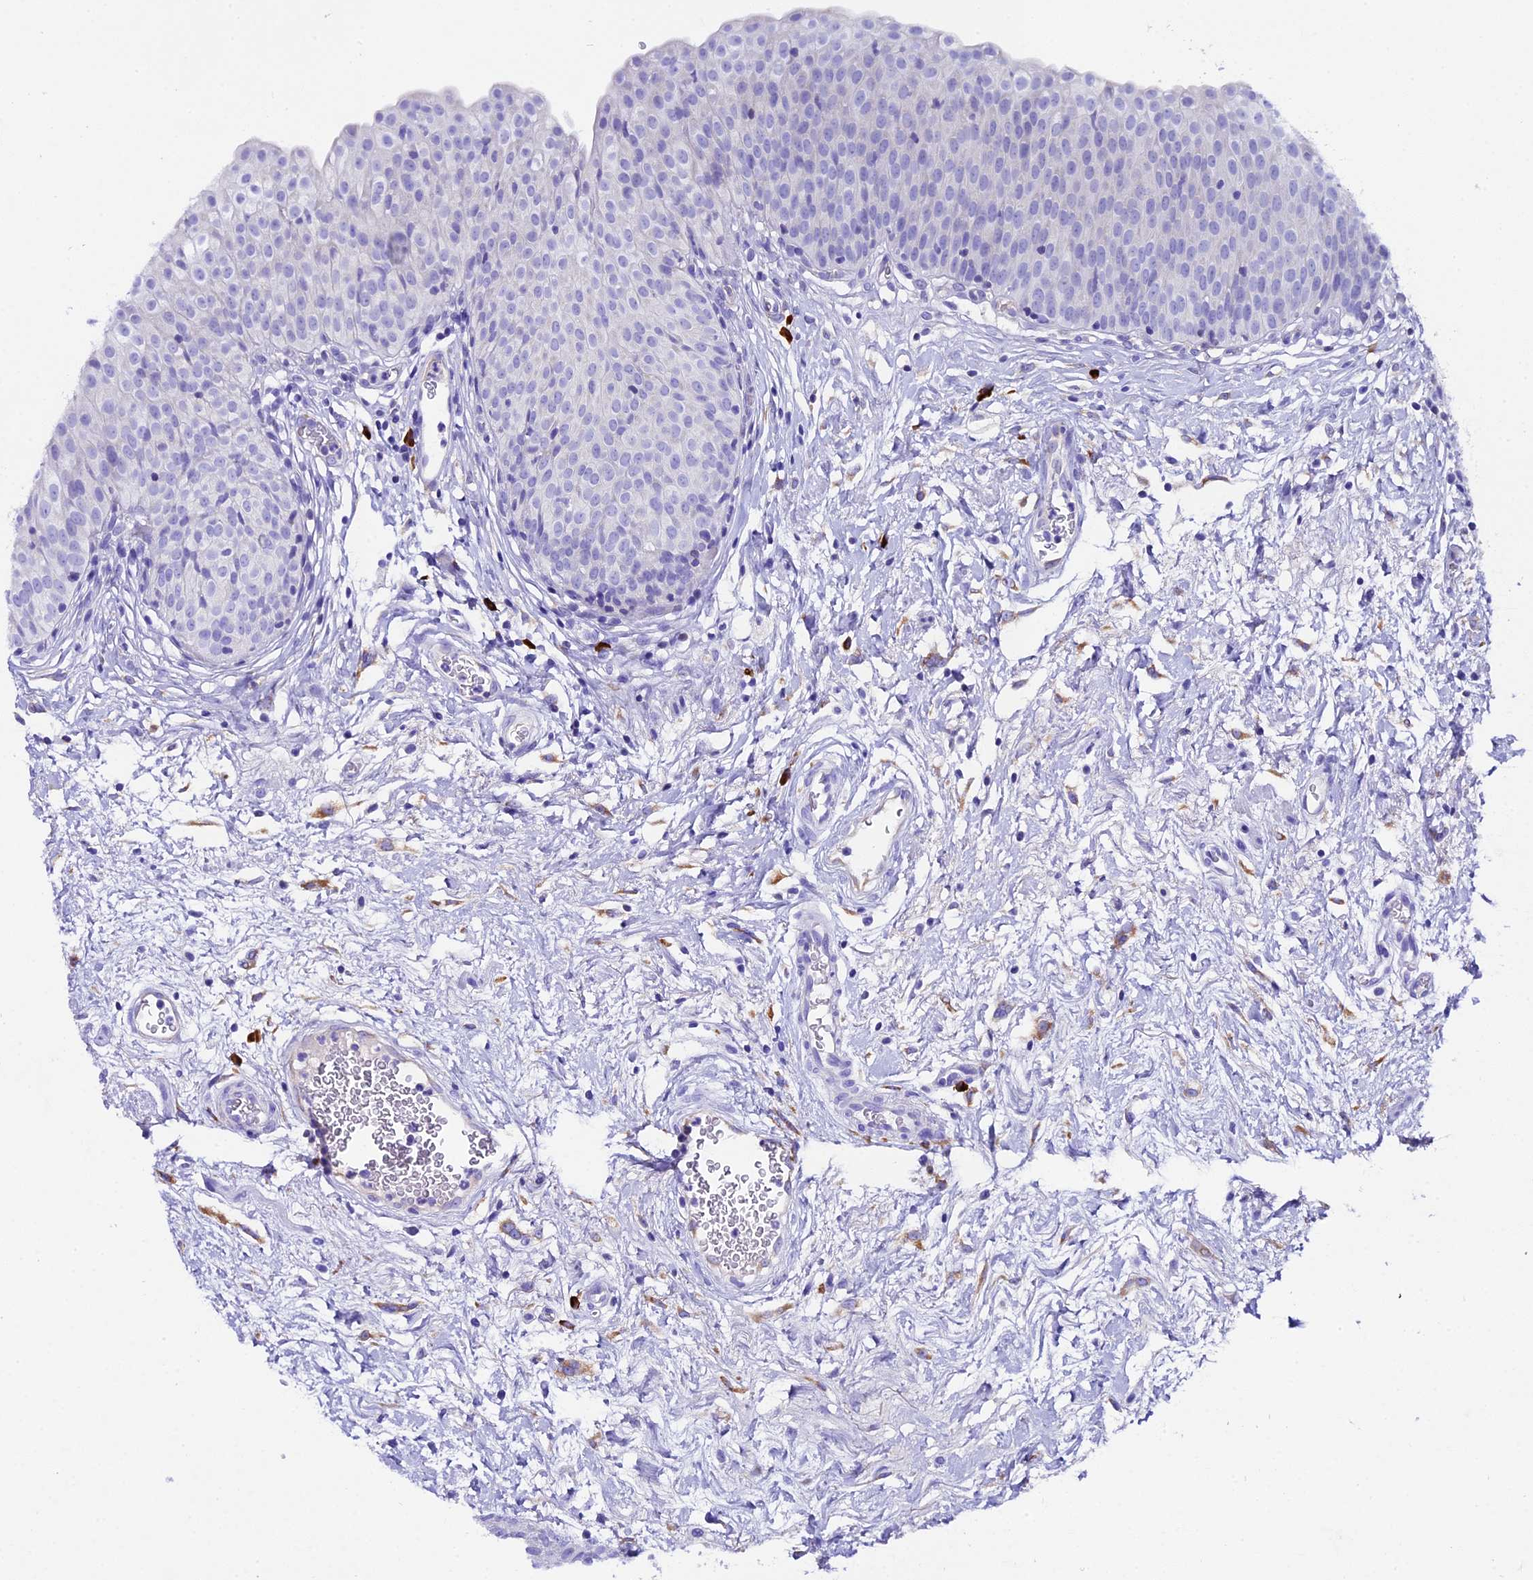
{"staining": {"intensity": "negative", "quantity": "none", "location": "none"}, "tissue": "urinary bladder", "cell_type": "Urothelial cells", "image_type": "normal", "snomed": [{"axis": "morphology", "description": "Normal tissue, NOS"}, {"axis": "topography", "description": "Urinary bladder"}], "caption": "Protein analysis of benign urinary bladder exhibits no significant staining in urothelial cells.", "gene": "FKBP11", "patient": {"sex": "male", "age": 55}}